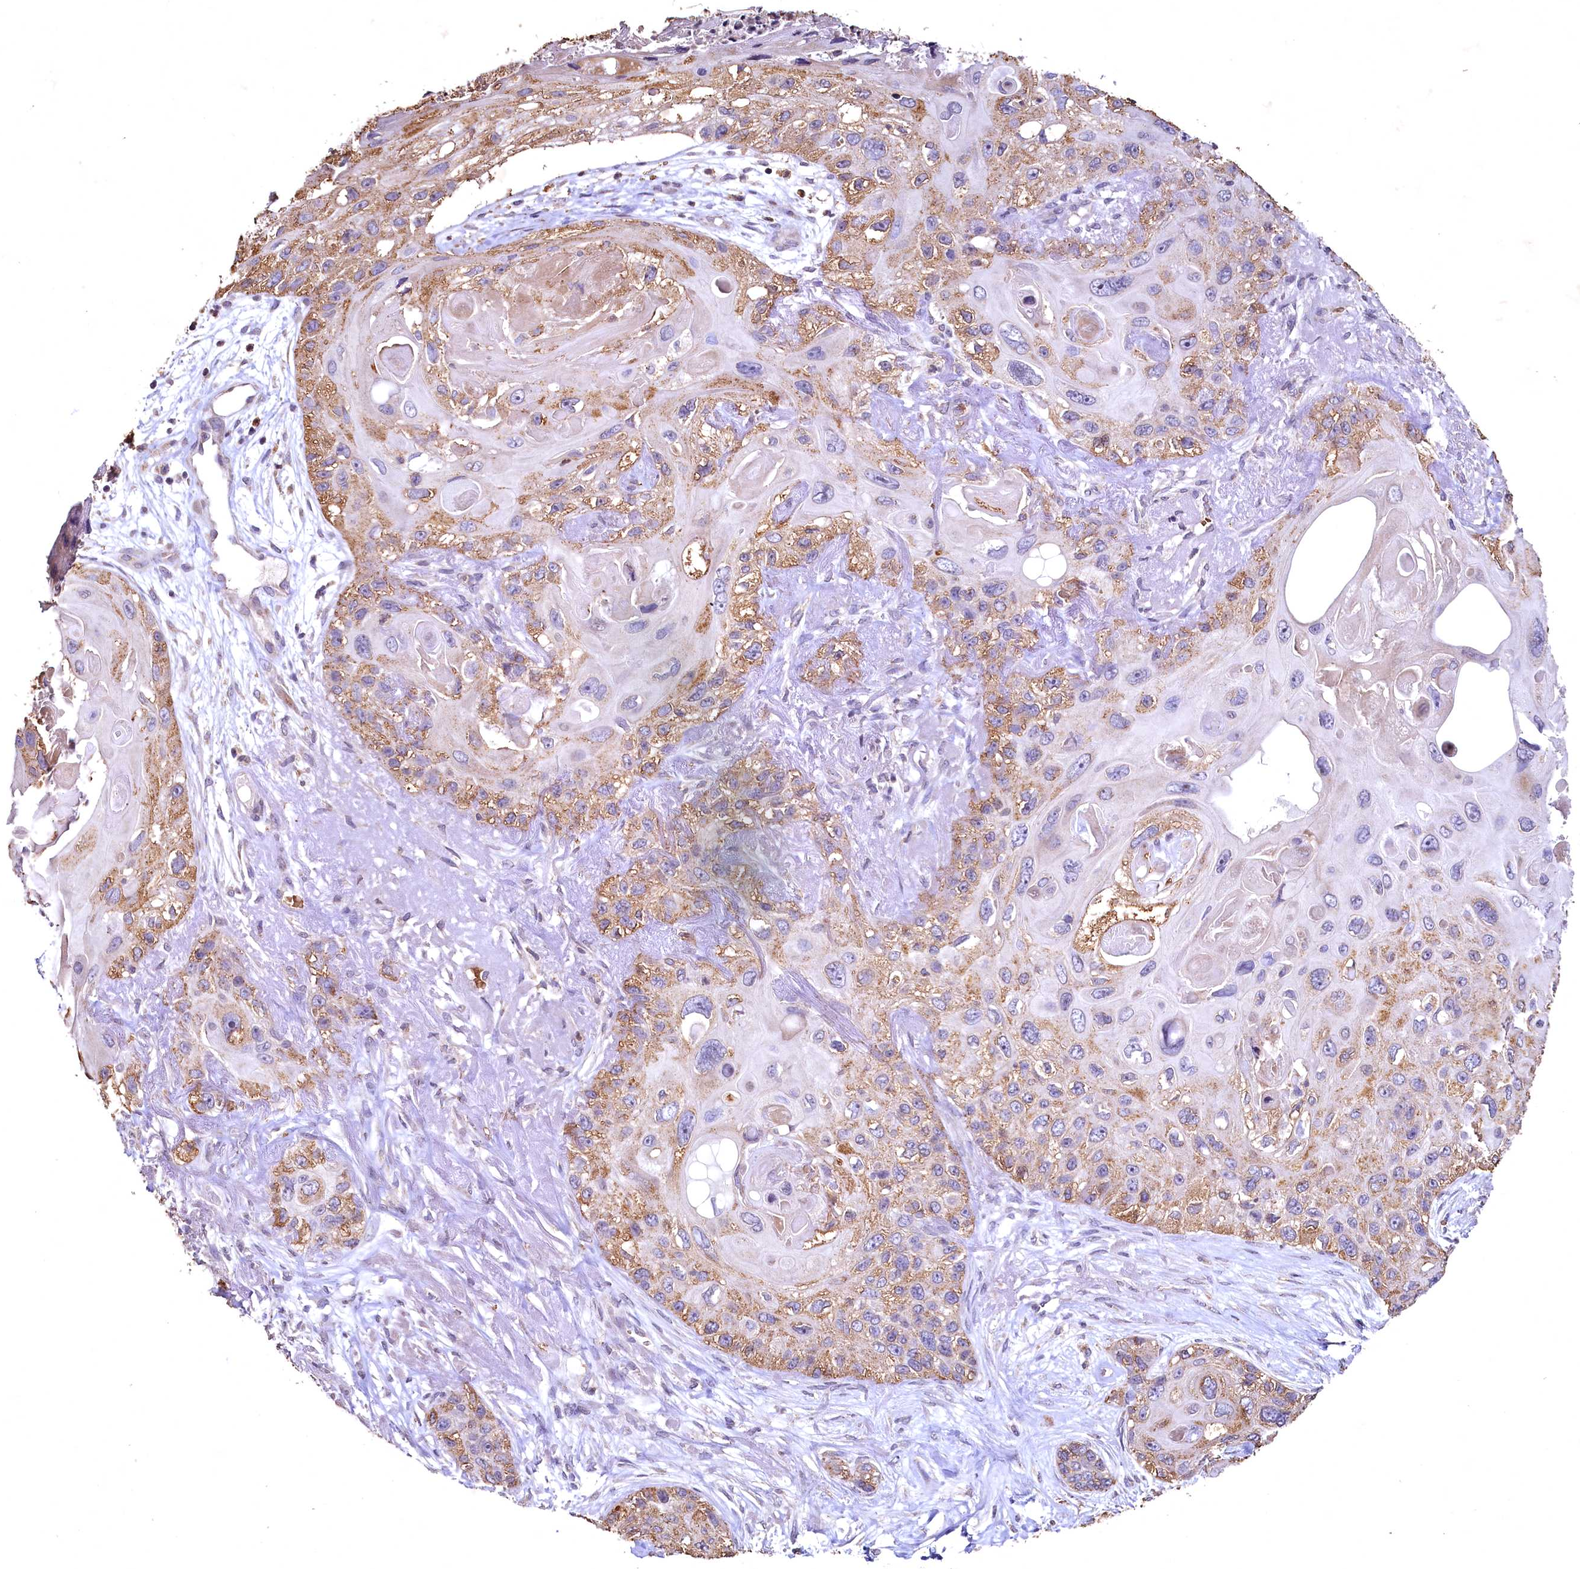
{"staining": {"intensity": "moderate", "quantity": "25%-75%", "location": "cytoplasmic/membranous"}, "tissue": "skin cancer", "cell_type": "Tumor cells", "image_type": "cancer", "snomed": [{"axis": "morphology", "description": "Normal tissue, NOS"}, {"axis": "morphology", "description": "Squamous cell carcinoma, NOS"}, {"axis": "topography", "description": "Skin"}], "caption": "Skin squamous cell carcinoma stained with DAB immunohistochemistry demonstrates medium levels of moderate cytoplasmic/membranous staining in approximately 25%-75% of tumor cells. (DAB (3,3'-diaminobenzidine) IHC, brown staining for protein, blue staining for nuclei).", "gene": "SPTA1", "patient": {"sex": "male", "age": 72}}